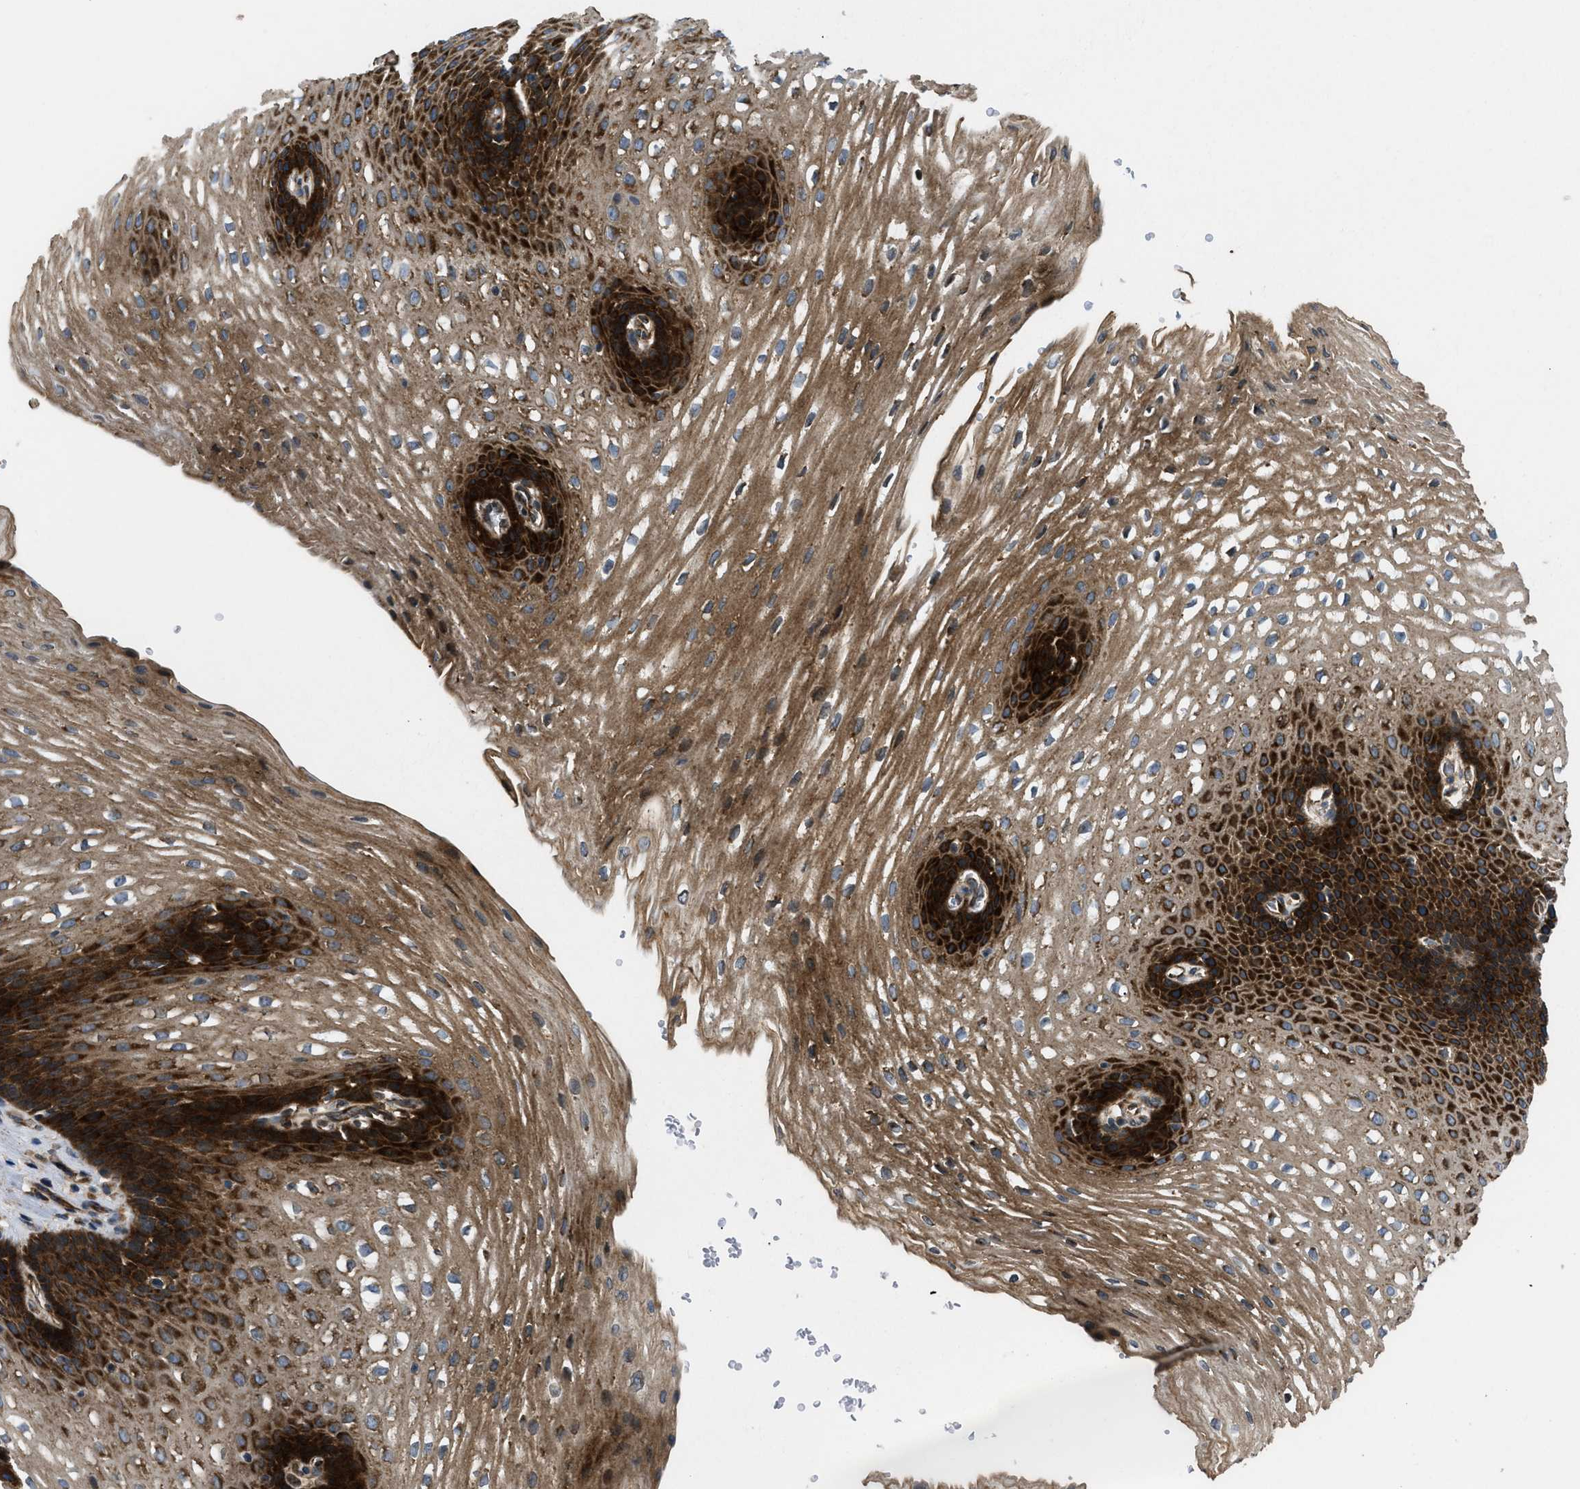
{"staining": {"intensity": "strong", "quantity": ">75%", "location": "cytoplasmic/membranous"}, "tissue": "esophagus", "cell_type": "Squamous epithelial cells", "image_type": "normal", "snomed": [{"axis": "morphology", "description": "Normal tissue, NOS"}, {"axis": "topography", "description": "Esophagus"}], "caption": "Benign esophagus shows strong cytoplasmic/membranous staining in approximately >75% of squamous epithelial cells, visualized by immunohistochemistry.", "gene": "LYSMD3", "patient": {"sex": "male", "age": 48}}